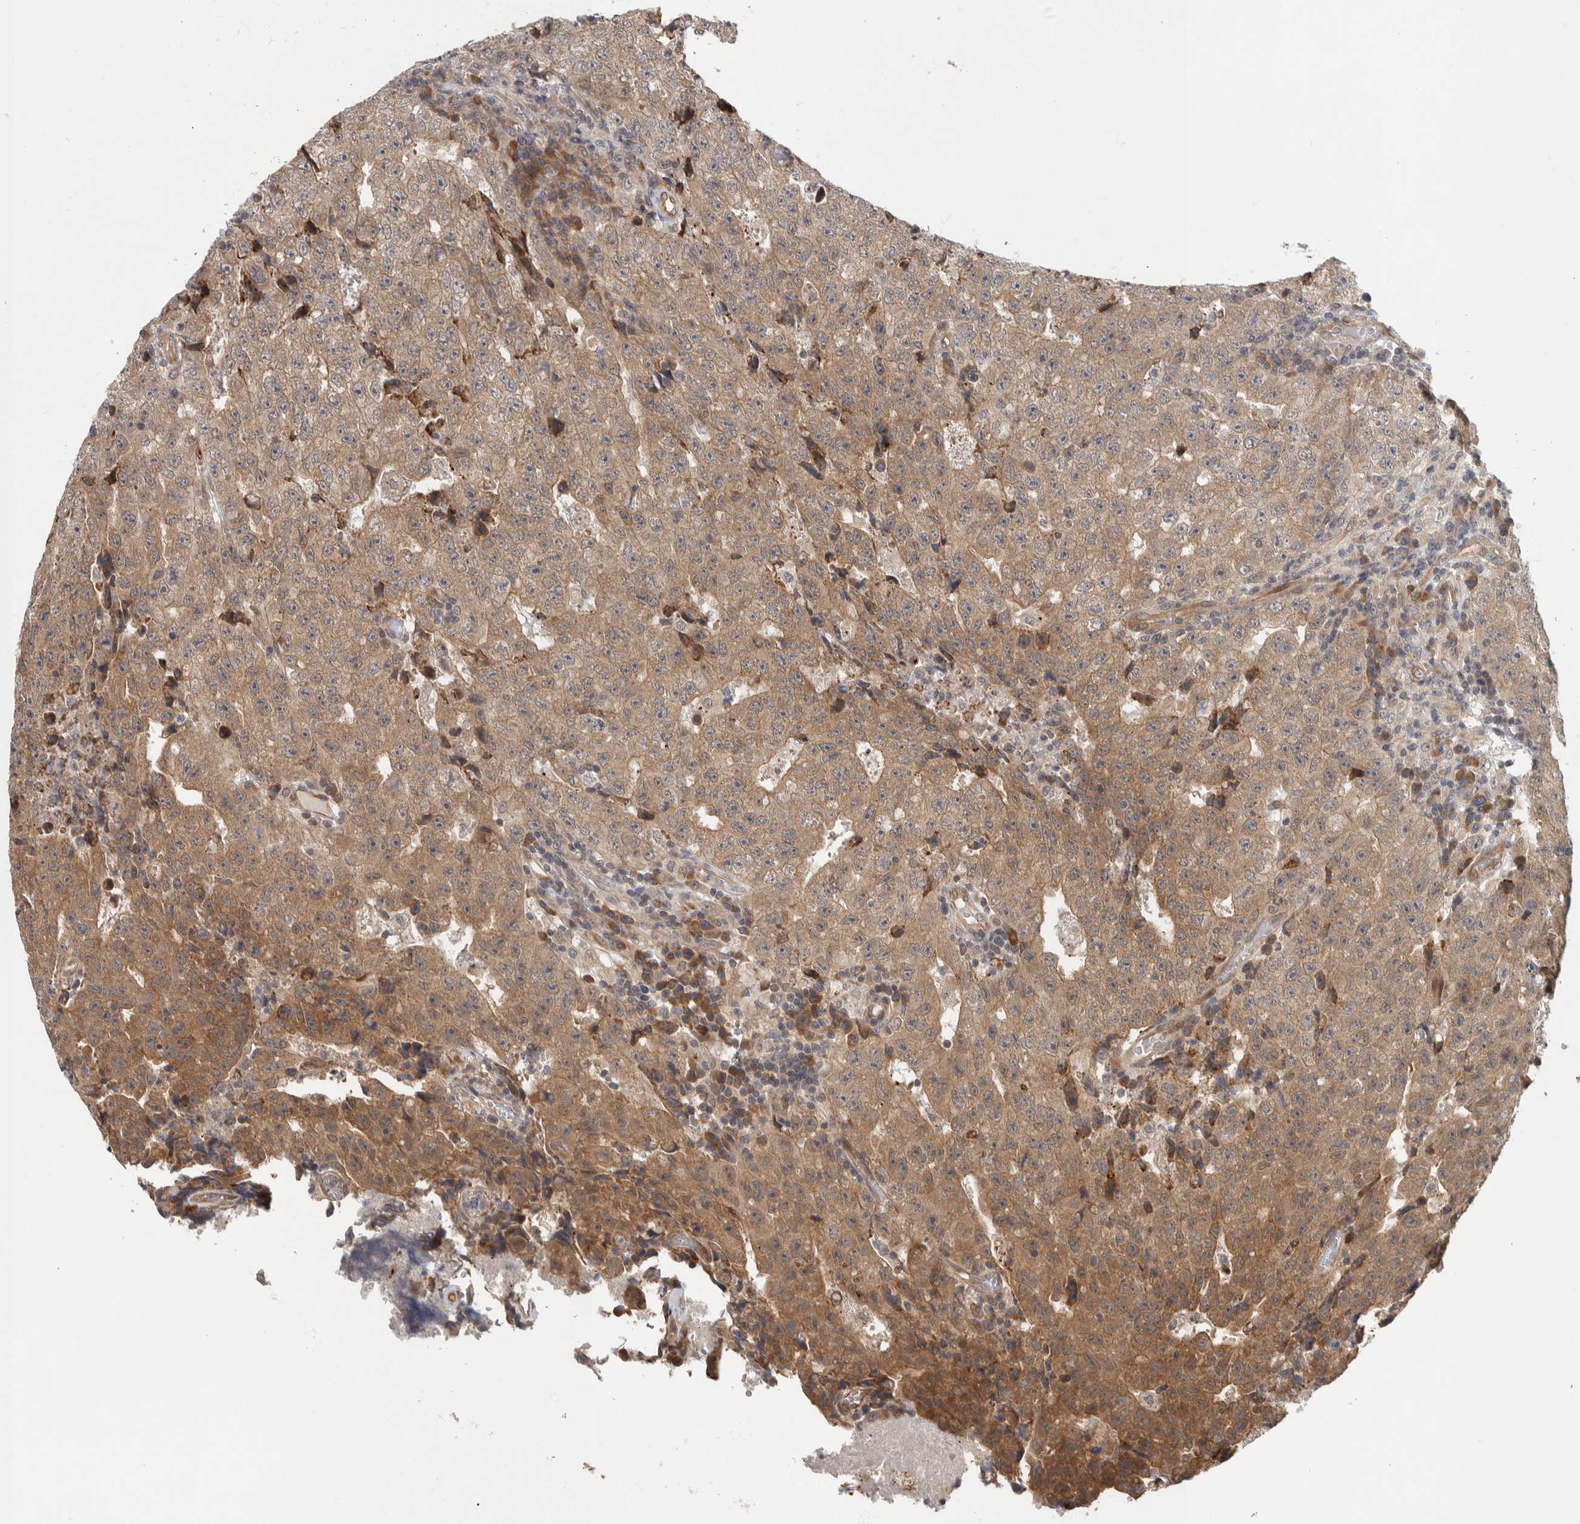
{"staining": {"intensity": "weak", "quantity": "25%-75%", "location": "cytoplasmic/membranous"}, "tissue": "testis cancer", "cell_type": "Tumor cells", "image_type": "cancer", "snomed": [{"axis": "morphology", "description": "Necrosis, NOS"}, {"axis": "morphology", "description": "Carcinoma, Embryonal, NOS"}, {"axis": "topography", "description": "Testis"}], "caption": "High-magnification brightfield microscopy of embryonal carcinoma (testis) stained with DAB (3,3'-diaminobenzidine) (brown) and counterstained with hematoxylin (blue). tumor cells exhibit weak cytoplasmic/membranous expression is identified in approximately25%-75% of cells.", "gene": "TBC1D31", "patient": {"sex": "male", "age": 19}}